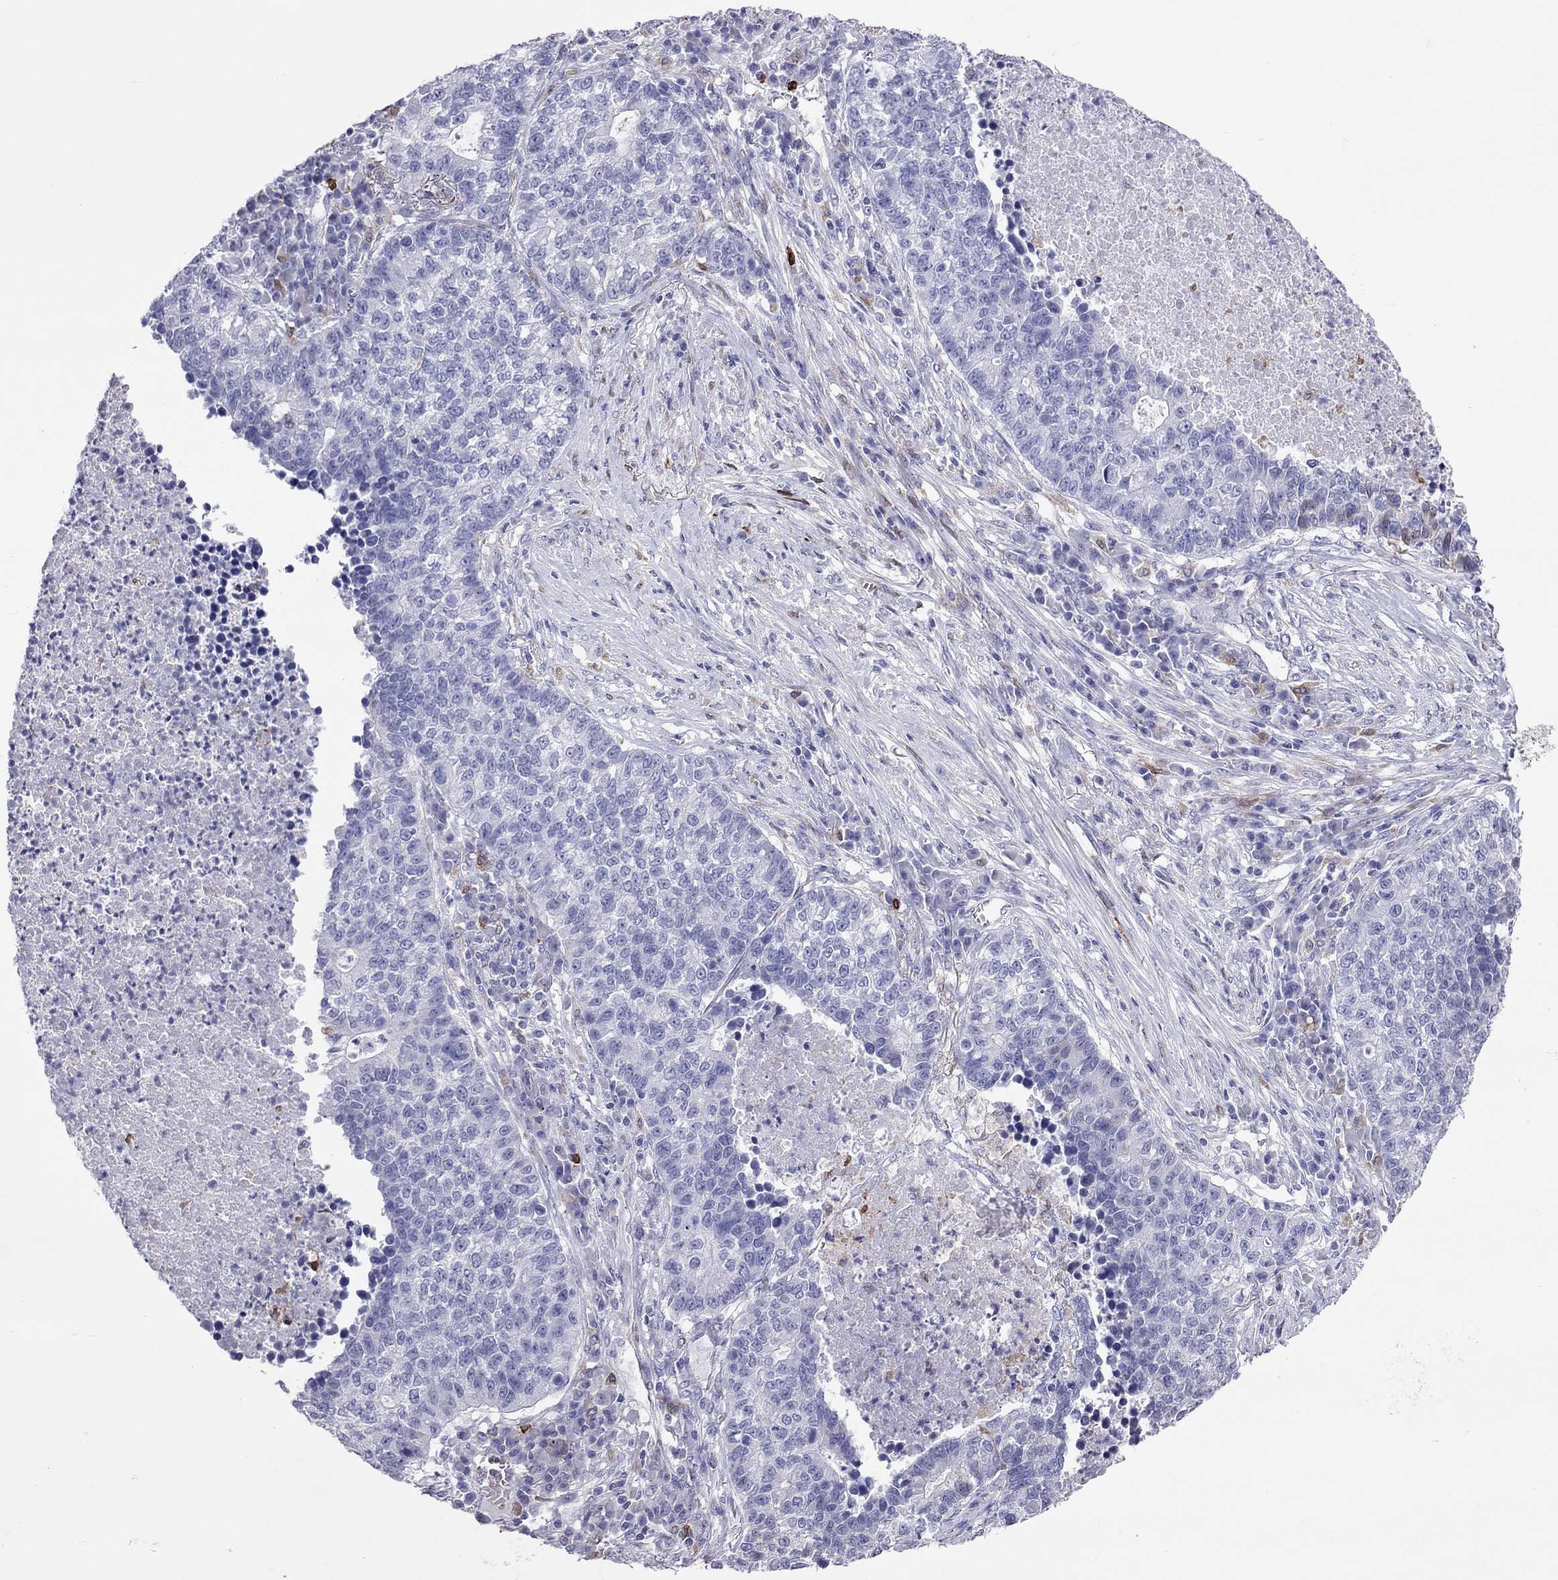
{"staining": {"intensity": "negative", "quantity": "none", "location": "none"}, "tissue": "lung cancer", "cell_type": "Tumor cells", "image_type": "cancer", "snomed": [{"axis": "morphology", "description": "Adenocarcinoma, NOS"}, {"axis": "topography", "description": "Lung"}], "caption": "Immunohistochemistry (IHC) histopathology image of lung cancer stained for a protein (brown), which demonstrates no staining in tumor cells.", "gene": "ADORA2A", "patient": {"sex": "male", "age": 57}}